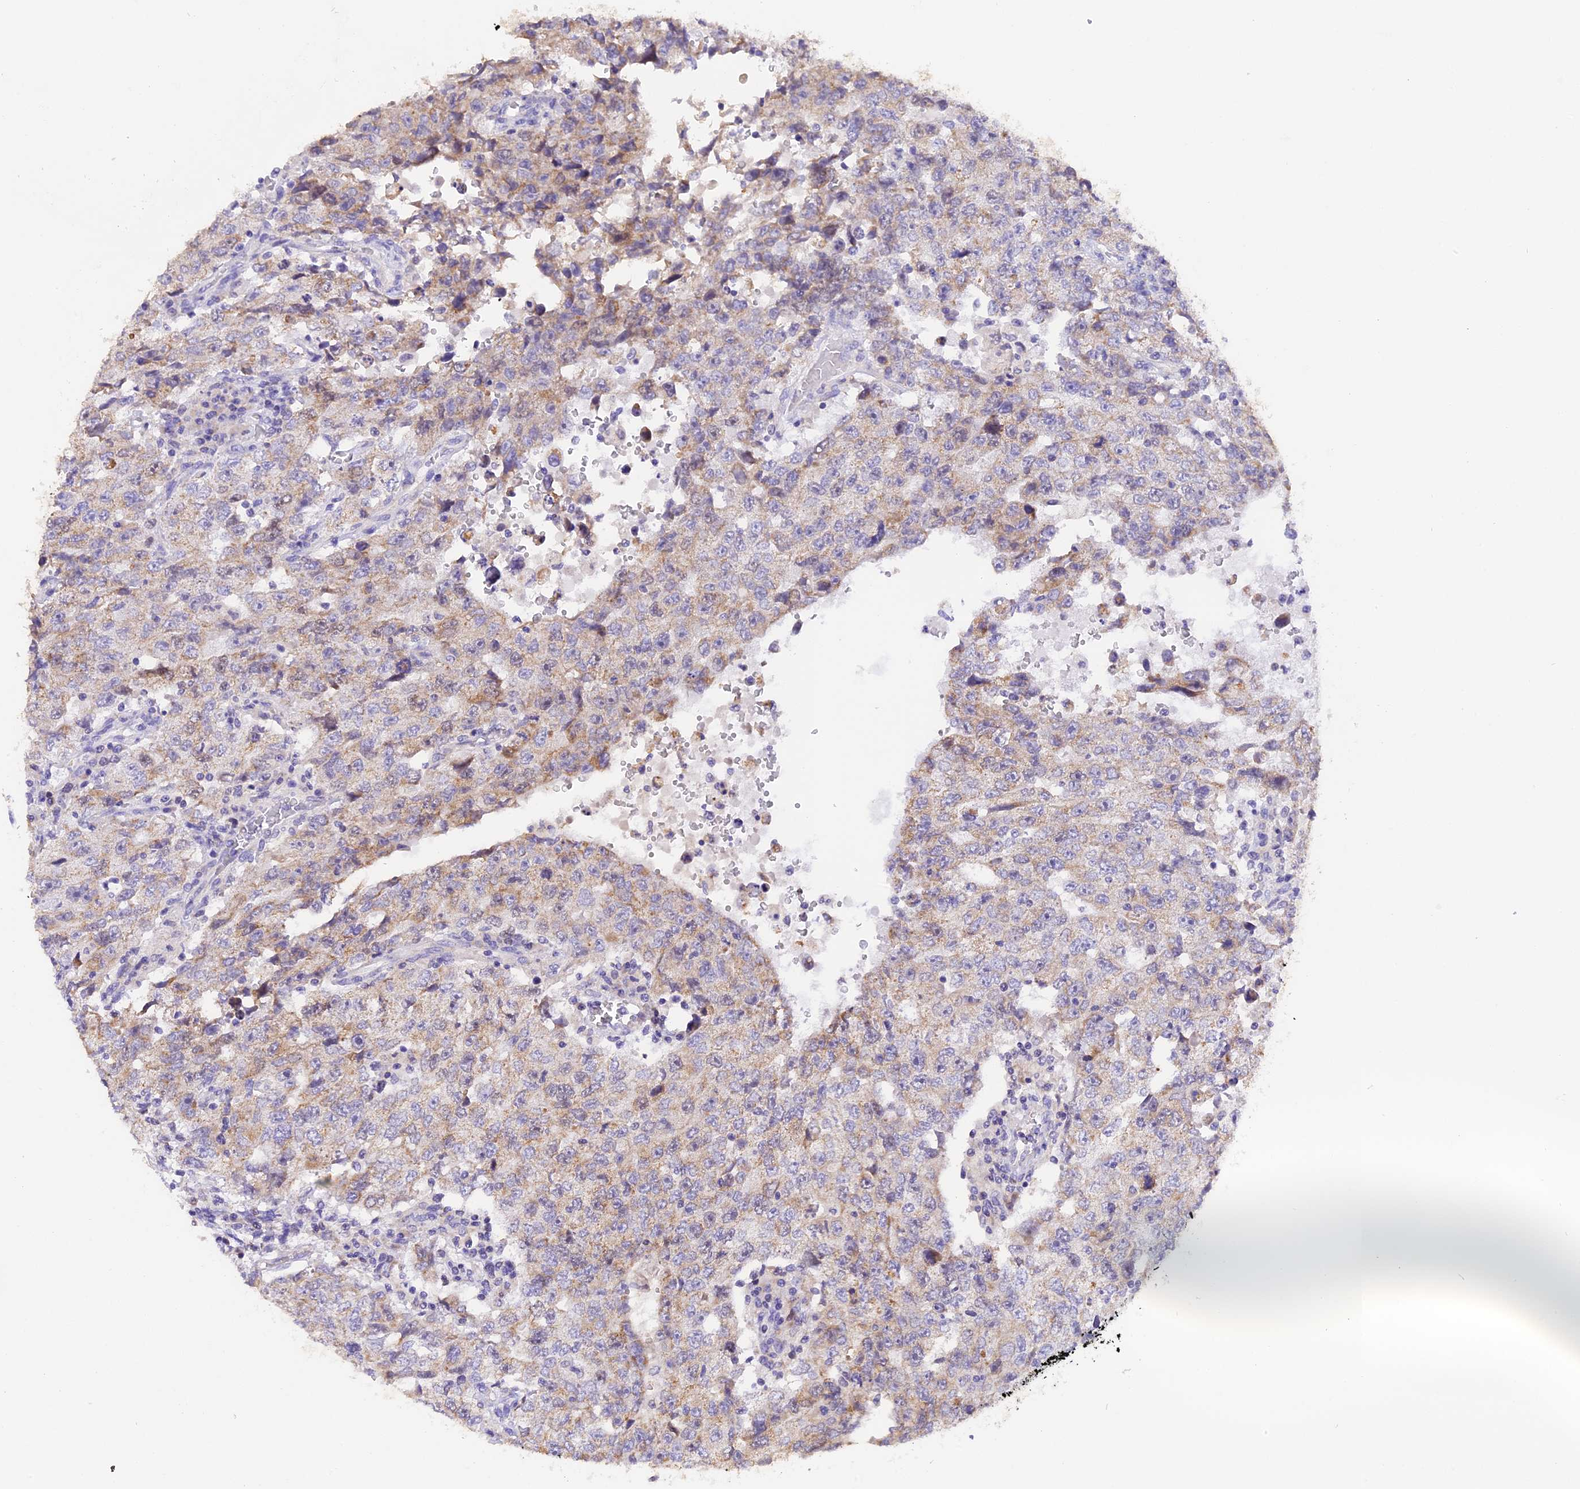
{"staining": {"intensity": "weak", "quantity": "25%-75%", "location": "cytoplasmic/membranous"}, "tissue": "testis cancer", "cell_type": "Tumor cells", "image_type": "cancer", "snomed": [{"axis": "morphology", "description": "Carcinoma, Embryonal, NOS"}, {"axis": "topography", "description": "Testis"}], "caption": "The histopathology image displays immunohistochemical staining of testis cancer. There is weak cytoplasmic/membranous positivity is seen in approximately 25%-75% of tumor cells.", "gene": "PKIA", "patient": {"sex": "male", "age": 26}}